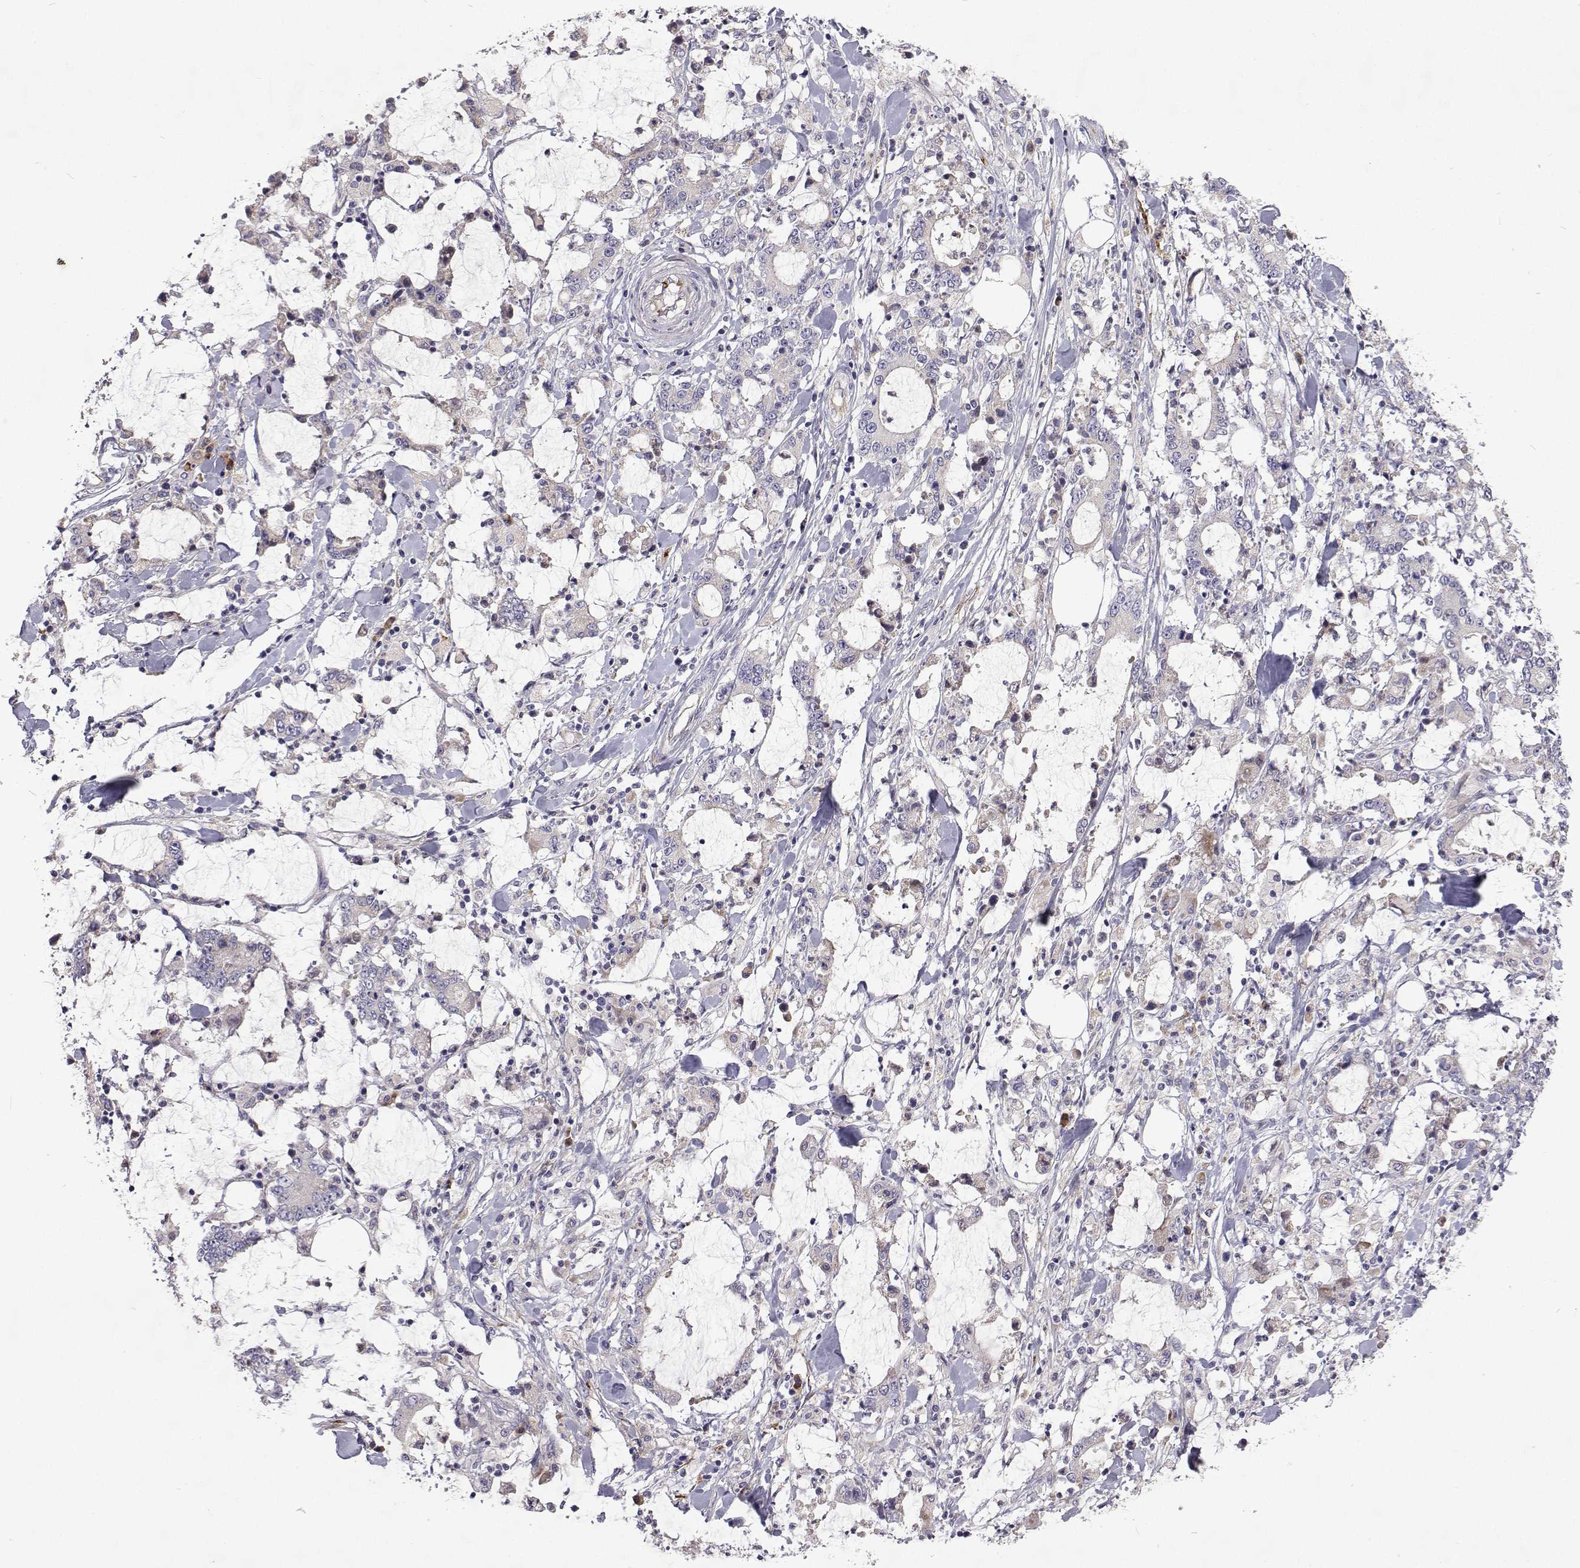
{"staining": {"intensity": "negative", "quantity": "none", "location": "none"}, "tissue": "stomach cancer", "cell_type": "Tumor cells", "image_type": "cancer", "snomed": [{"axis": "morphology", "description": "Adenocarcinoma, NOS"}, {"axis": "topography", "description": "Stomach, upper"}], "caption": "Photomicrograph shows no protein expression in tumor cells of stomach adenocarcinoma tissue.", "gene": "NPR3", "patient": {"sex": "male", "age": 68}}